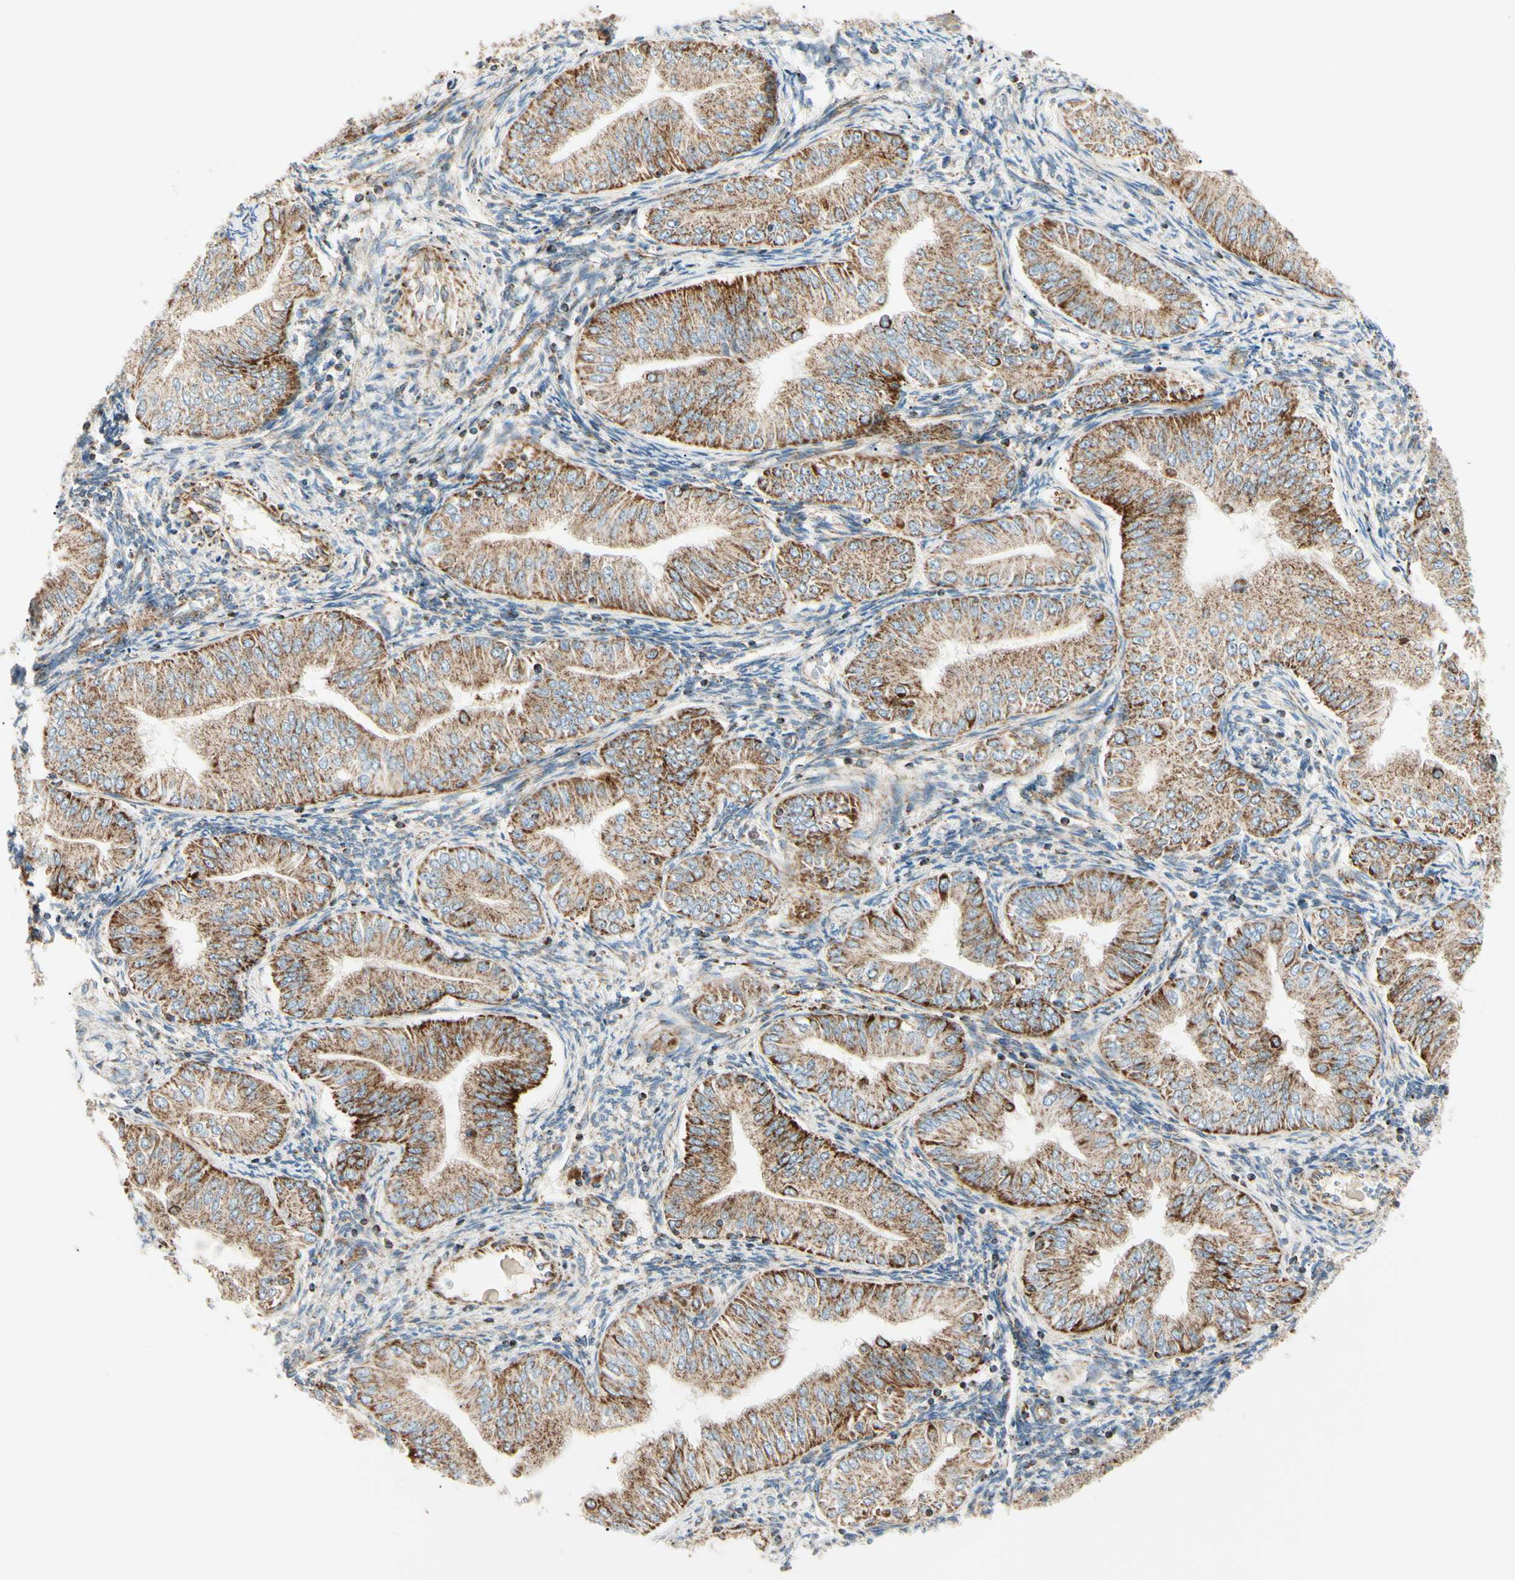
{"staining": {"intensity": "strong", "quantity": ">75%", "location": "cytoplasmic/membranous"}, "tissue": "endometrial cancer", "cell_type": "Tumor cells", "image_type": "cancer", "snomed": [{"axis": "morphology", "description": "Normal tissue, NOS"}, {"axis": "morphology", "description": "Adenocarcinoma, NOS"}, {"axis": "topography", "description": "Endometrium"}], "caption": "Endometrial adenocarcinoma stained for a protein demonstrates strong cytoplasmic/membranous positivity in tumor cells.", "gene": "TBC1D10A", "patient": {"sex": "female", "age": 53}}